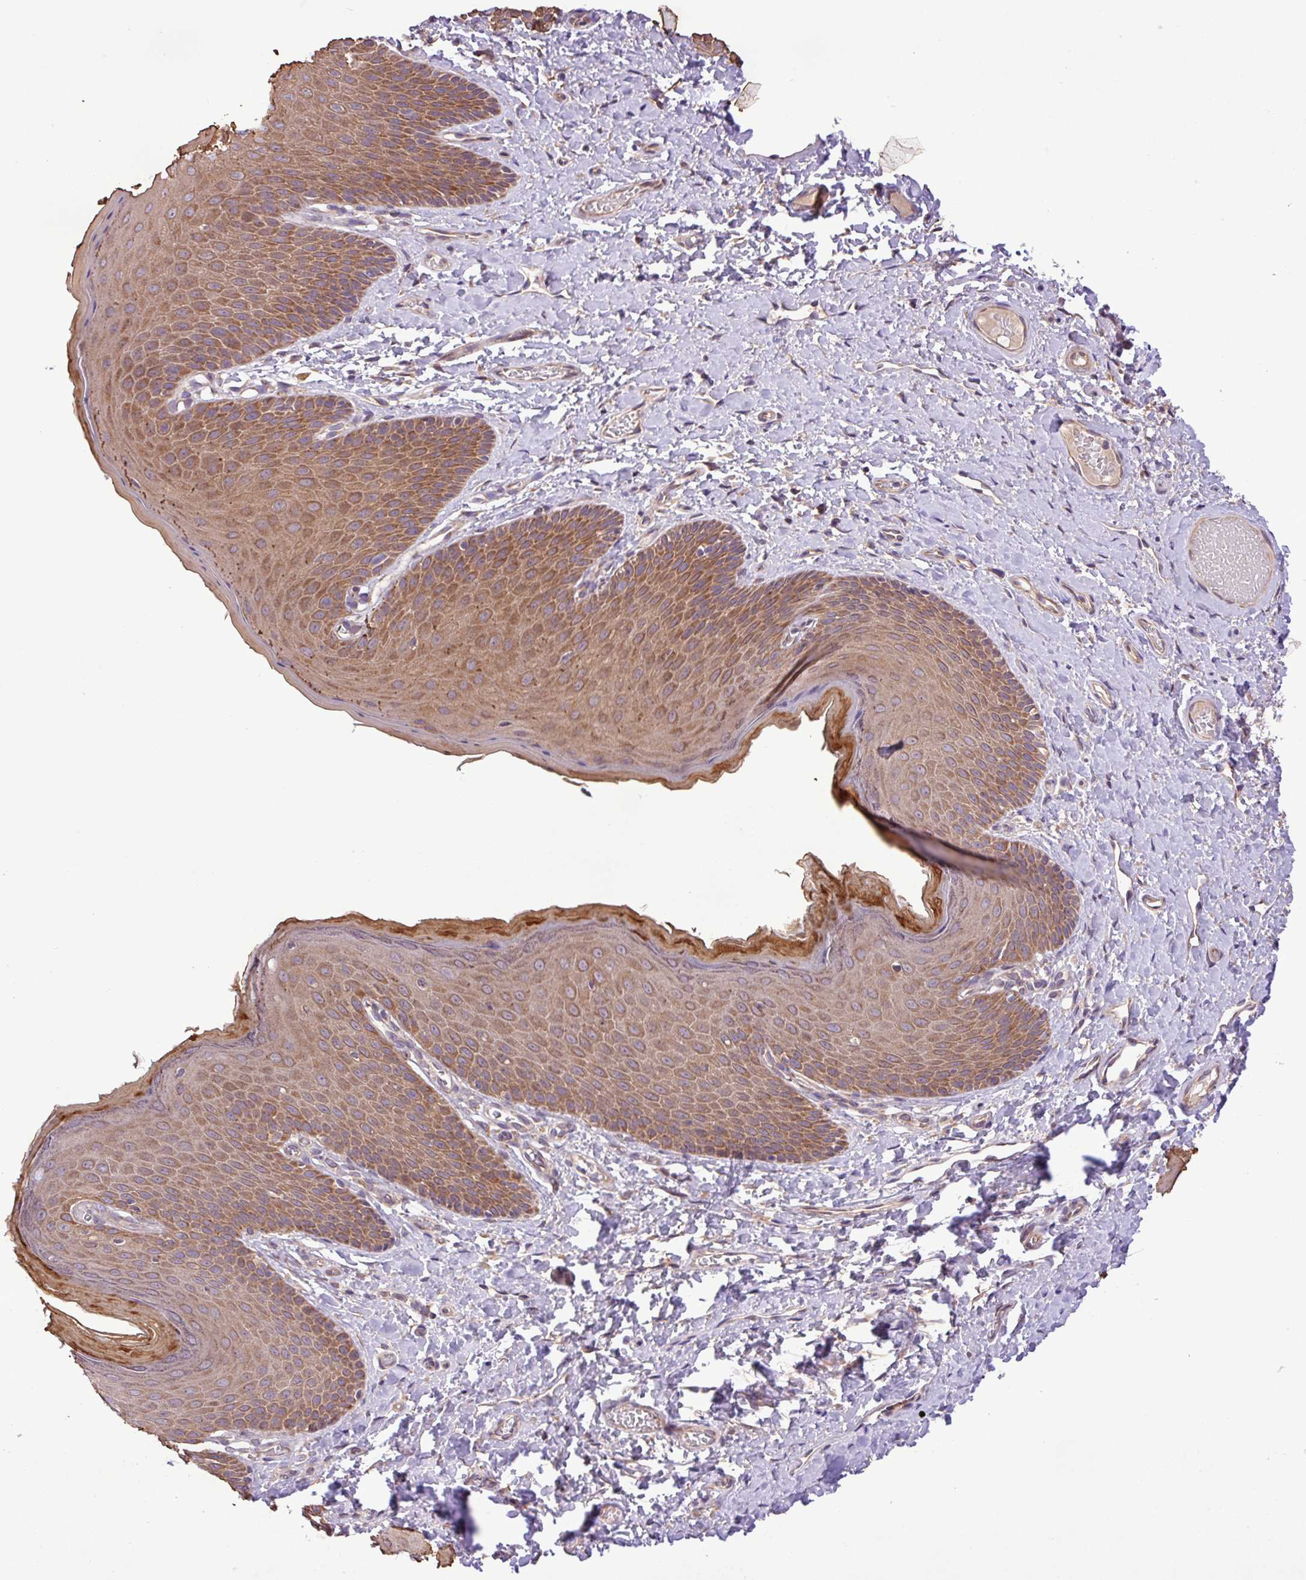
{"staining": {"intensity": "moderate", "quantity": ">75%", "location": "cytoplasmic/membranous"}, "tissue": "skin", "cell_type": "Epidermal cells", "image_type": "normal", "snomed": [{"axis": "morphology", "description": "Normal tissue, NOS"}, {"axis": "topography", "description": "Anal"}], "caption": "Immunohistochemistry (DAB) staining of unremarkable skin shows moderate cytoplasmic/membranous protein expression in approximately >75% of epidermal cells. (brown staining indicates protein expression, while blue staining denotes nuclei).", "gene": "TIMM10B", "patient": {"sex": "female", "age": 40}}